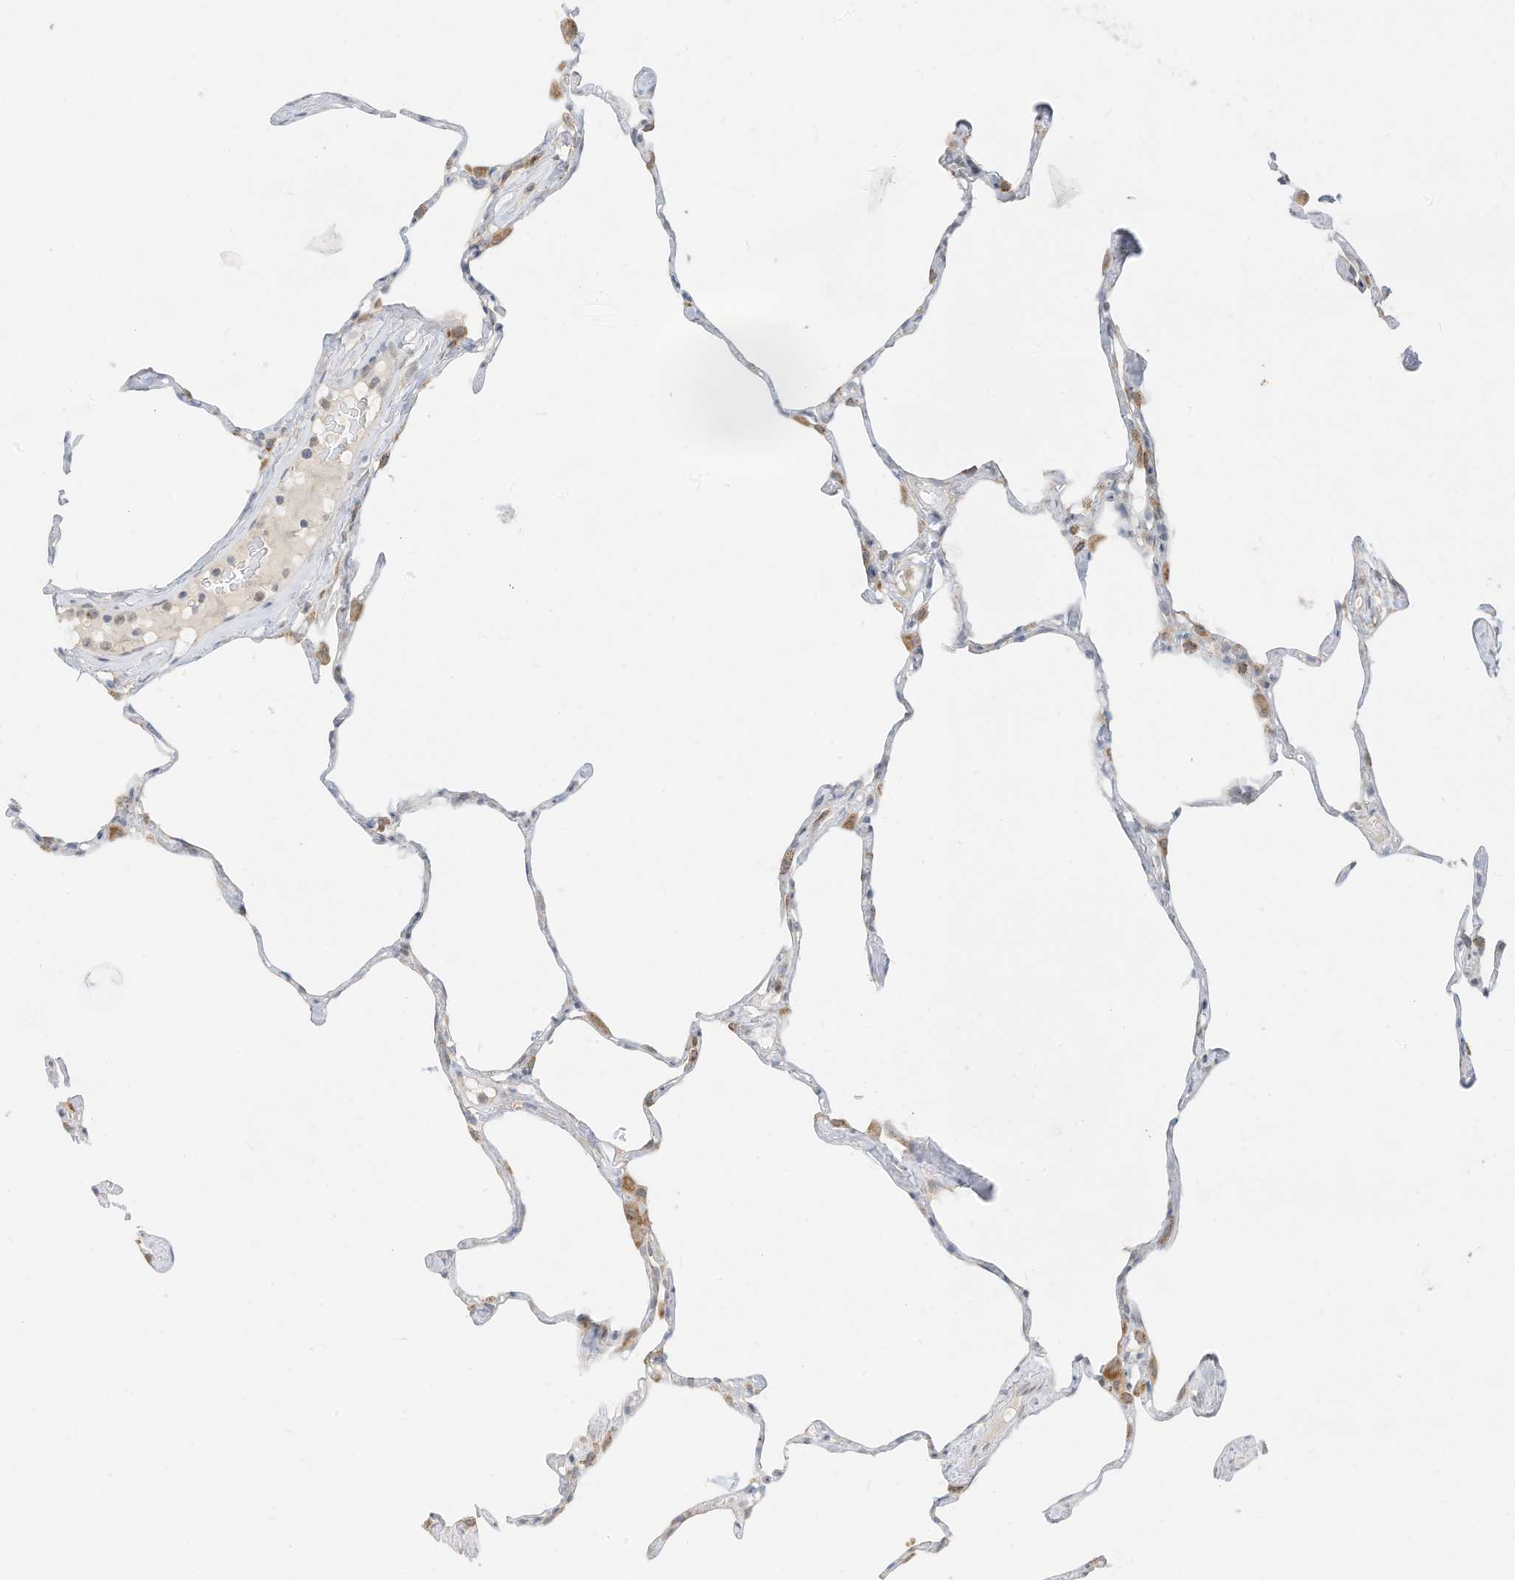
{"staining": {"intensity": "negative", "quantity": "none", "location": "none"}, "tissue": "lung", "cell_type": "Alveolar cells", "image_type": "normal", "snomed": [{"axis": "morphology", "description": "Normal tissue, NOS"}, {"axis": "topography", "description": "Lung"}], "caption": "IHC photomicrograph of benign lung stained for a protein (brown), which exhibits no expression in alveolar cells.", "gene": "STT3A", "patient": {"sex": "male", "age": 65}}